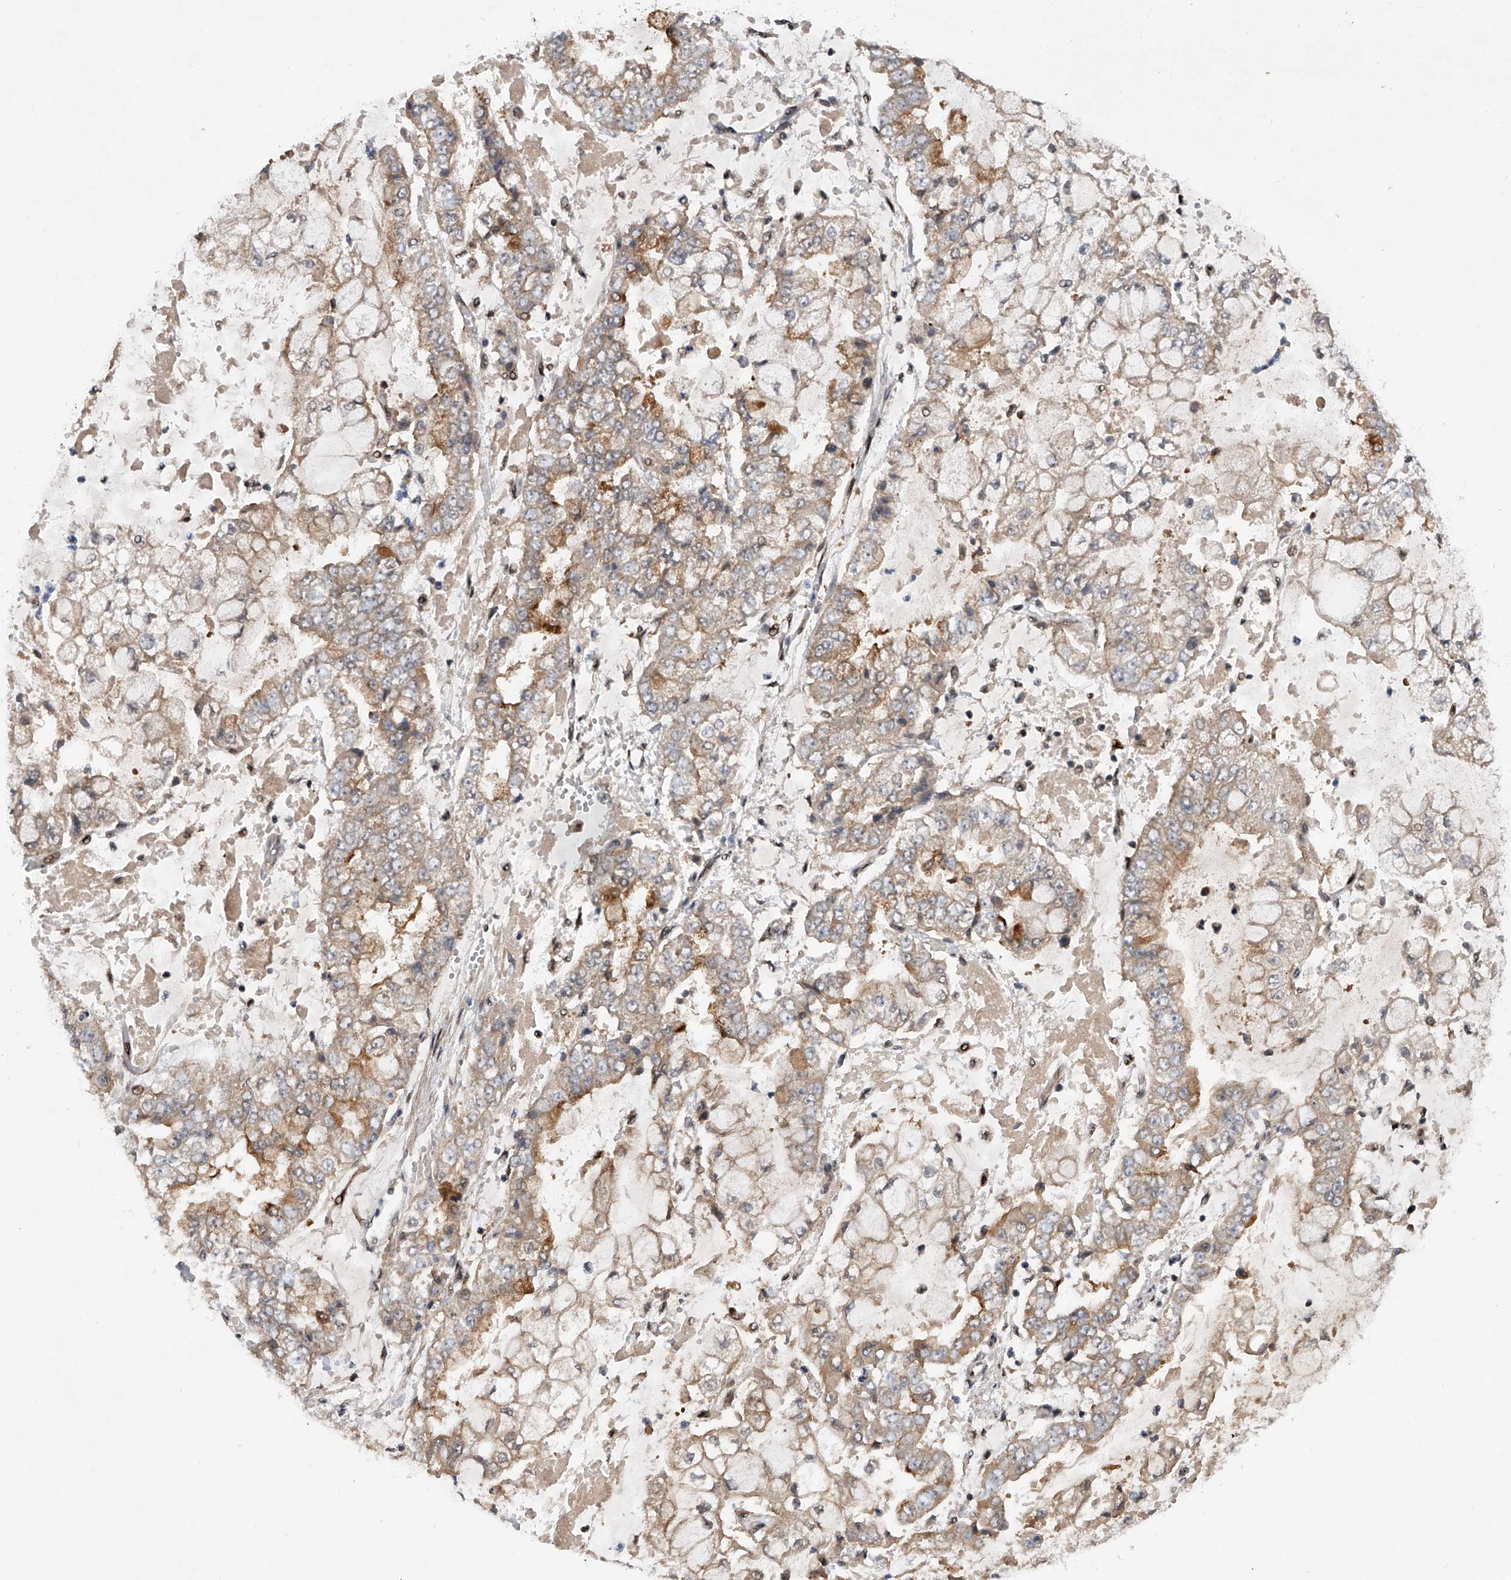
{"staining": {"intensity": "weak", "quantity": "25%-75%", "location": "cytoplasmic/membranous"}, "tissue": "stomach cancer", "cell_type": "Tumor cells", "image_type": "cancer", "snomed": [{"axis": "morphology", "description": "Adenocarcinoma, NOS"}, {"axis": "topography", "description": "Stomach"}], "caption": "Human adenocarcinoma (stomach) stained with a protein marker demonstrates weak staining in tumor cells.", "gene": "RWDD2A", "patient": {"sex": "male", "age": 76}}